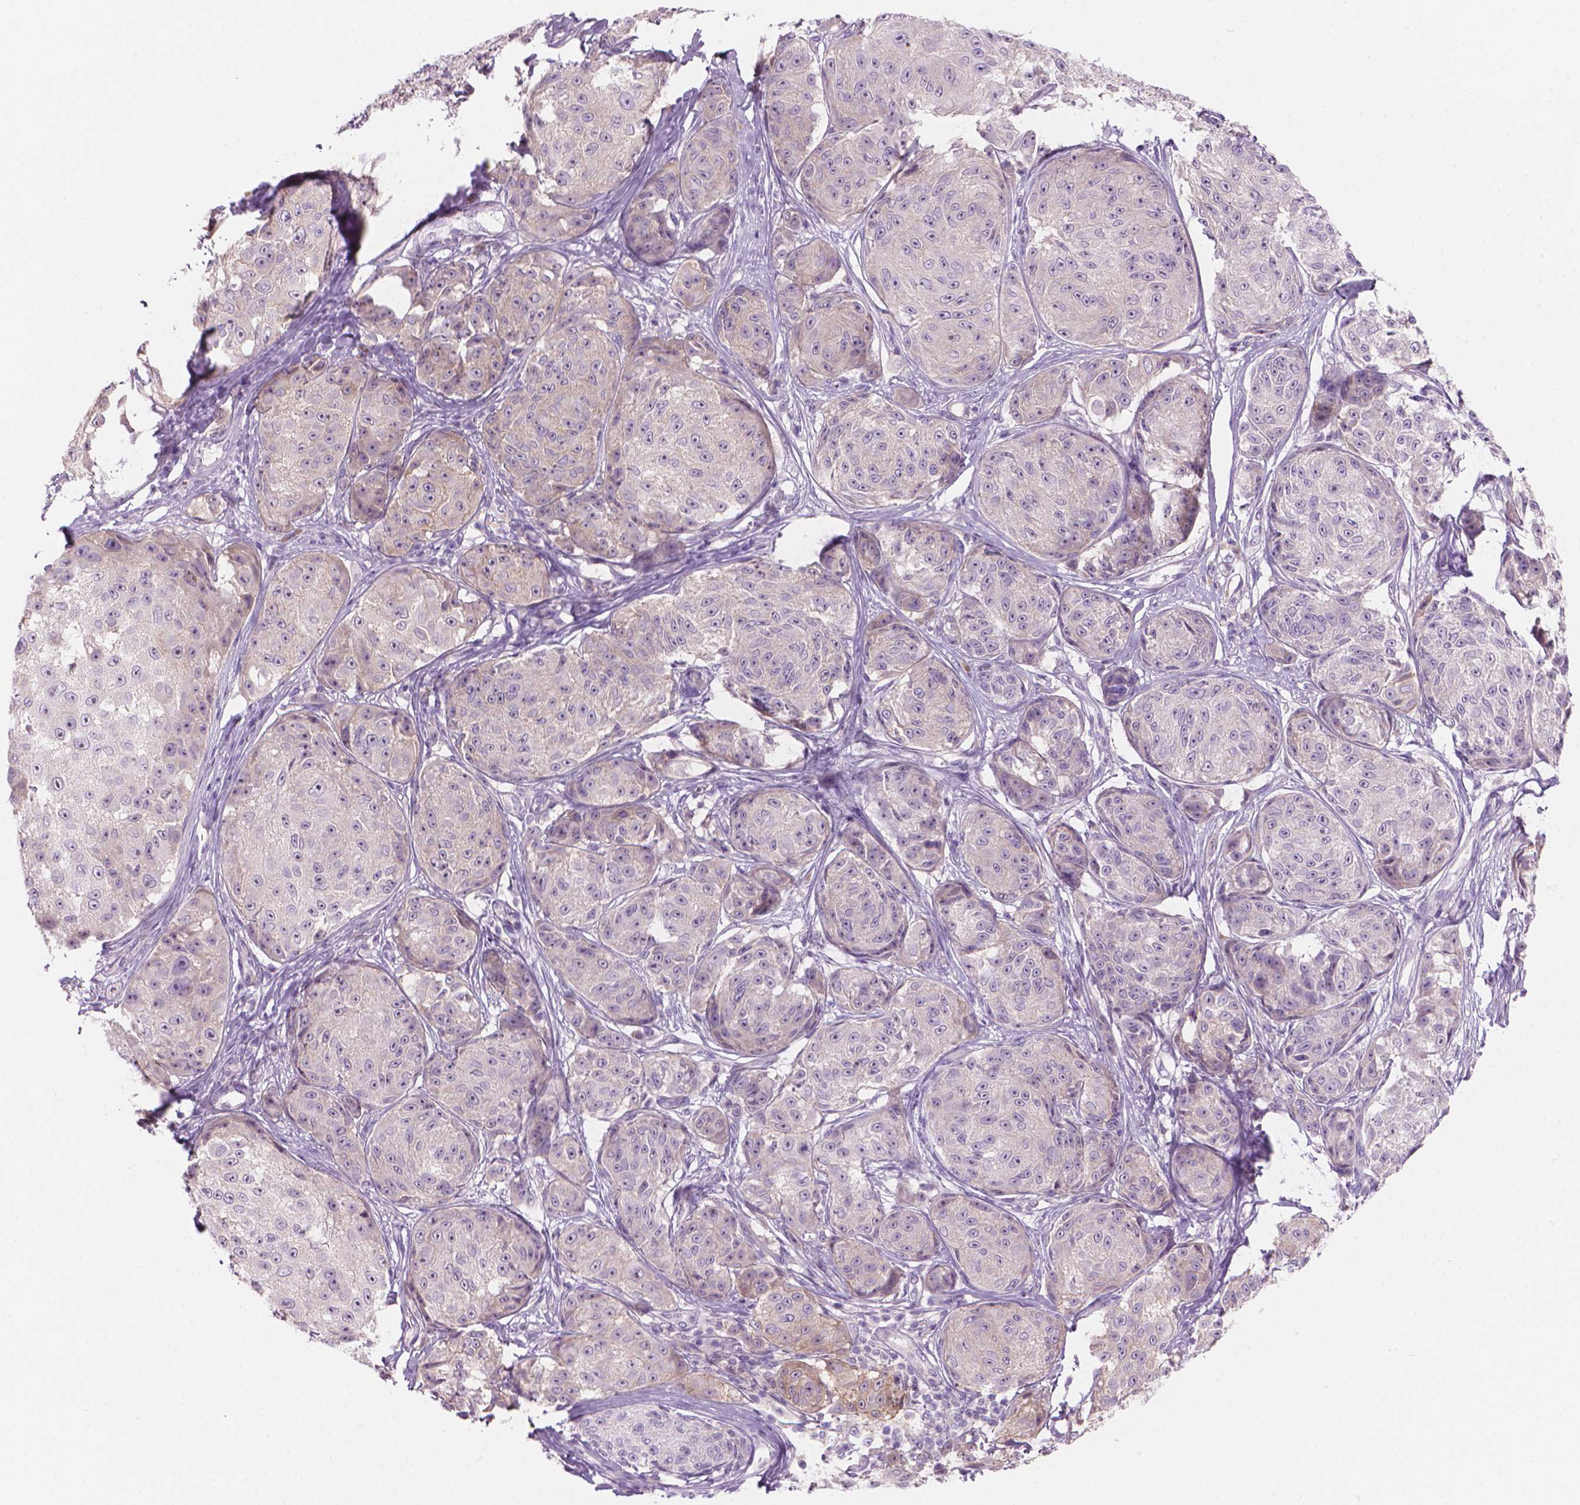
{"staining": {"intensity": "negative", "quantity": "none", "location": "none"}, "tissue": "melanoma", "cell_type": "Tumor cells", "image_type": "cancer", "snomed": [{"axis": "morphology", "description": "Malignant melanoma, NOS"}, {"axis": "topography", "description": "Skin"}], "caption": "DAB immunohistochemical staining of malignant melanoma shows no significant staining in tumor cells.", "gene": "ENSG00000187186", "patient": {"sex": "male", "age": 61}}